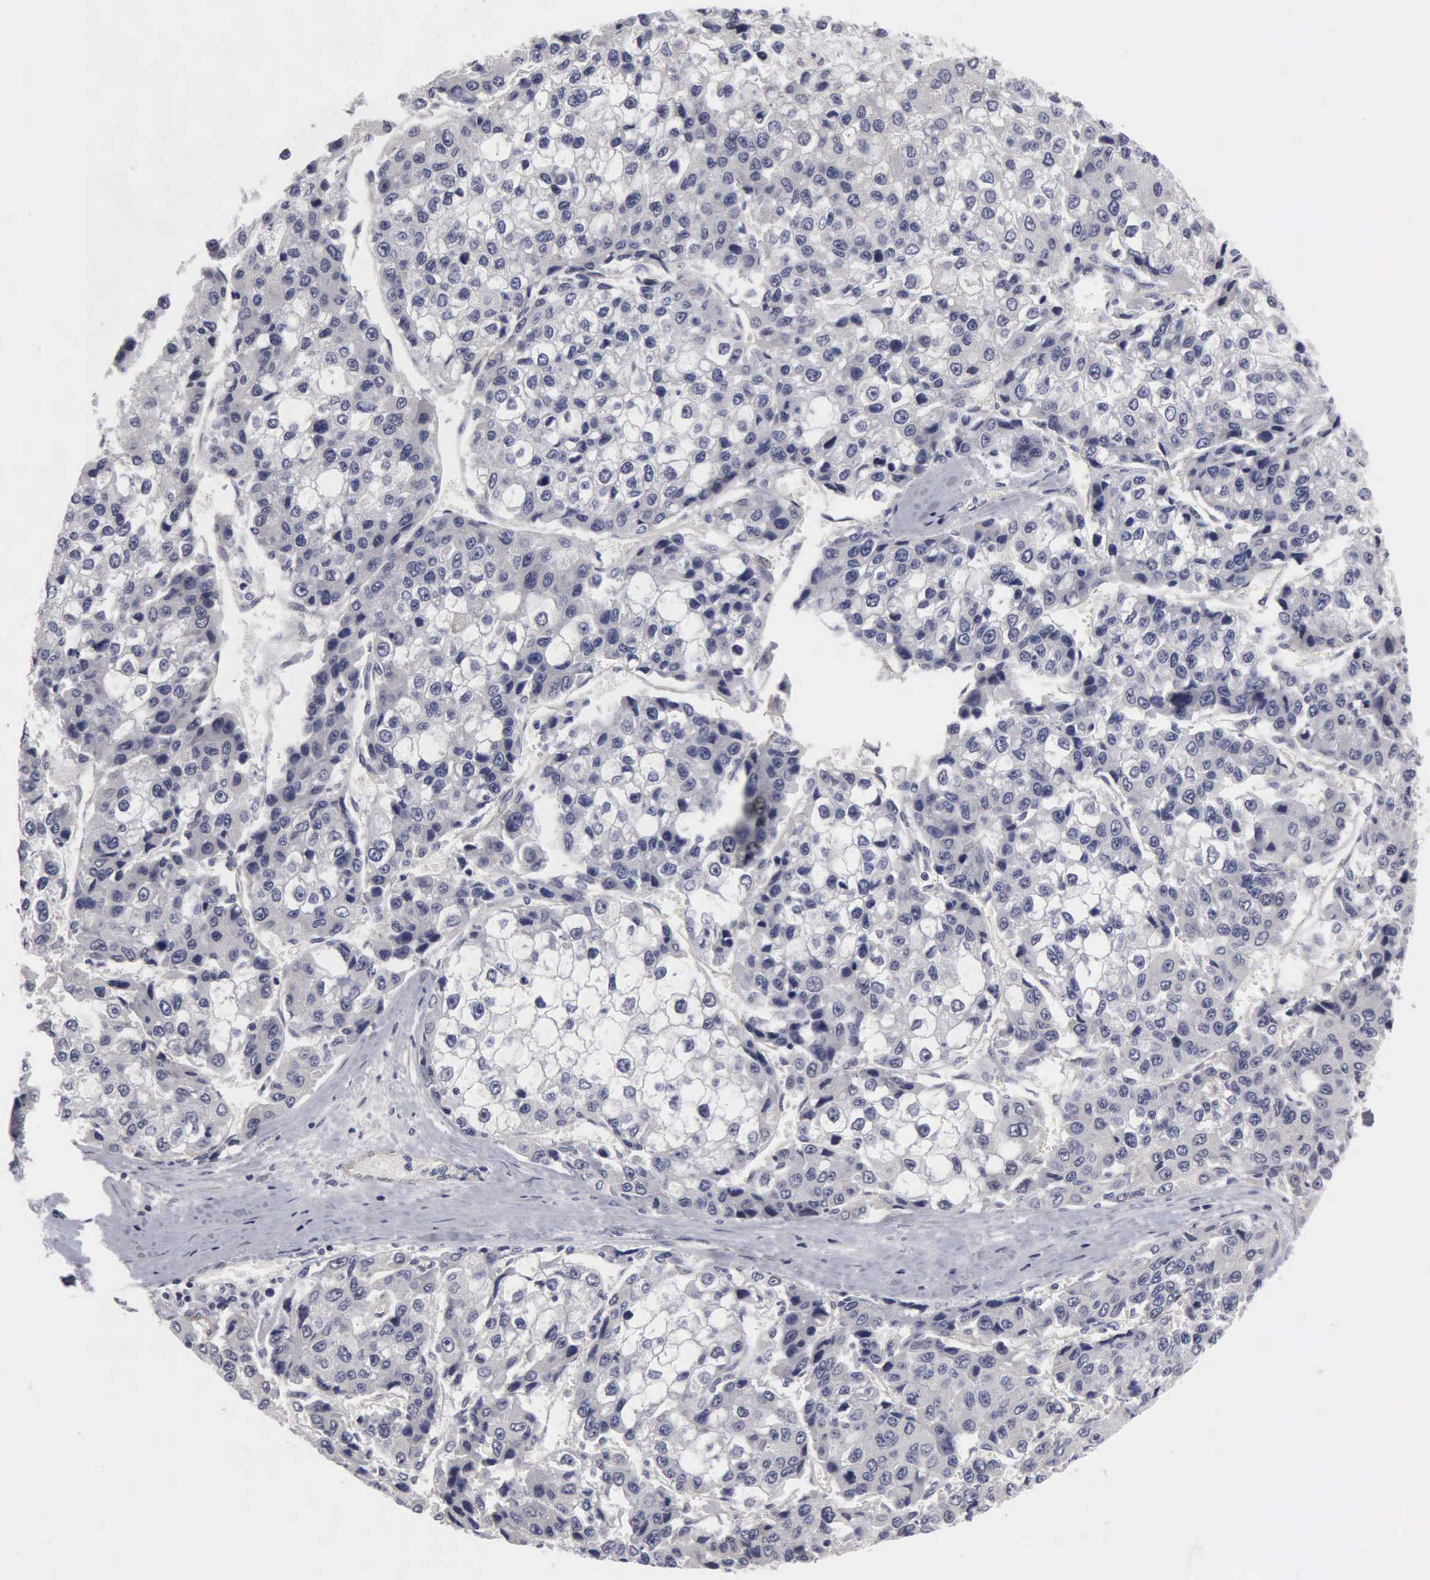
{"staining": {"intensity": "negative", "quantity": "none", "location": "none"}, "tissue": "liver cancer", "cell_type": "Tumor cells", "image_type": "cancer", "snomed": [{"axis": "morphology", "description": "Carcinoma, Hepatocellular, NOS"}, {"axis": "topography", "description": "Liver"}], "caption": "Immunohistochemical staining of human liver cancer reveals no significant staining in tumor cells.", "gene": "ZBTB33", "patient": {"sex": "female", "age": 66}}